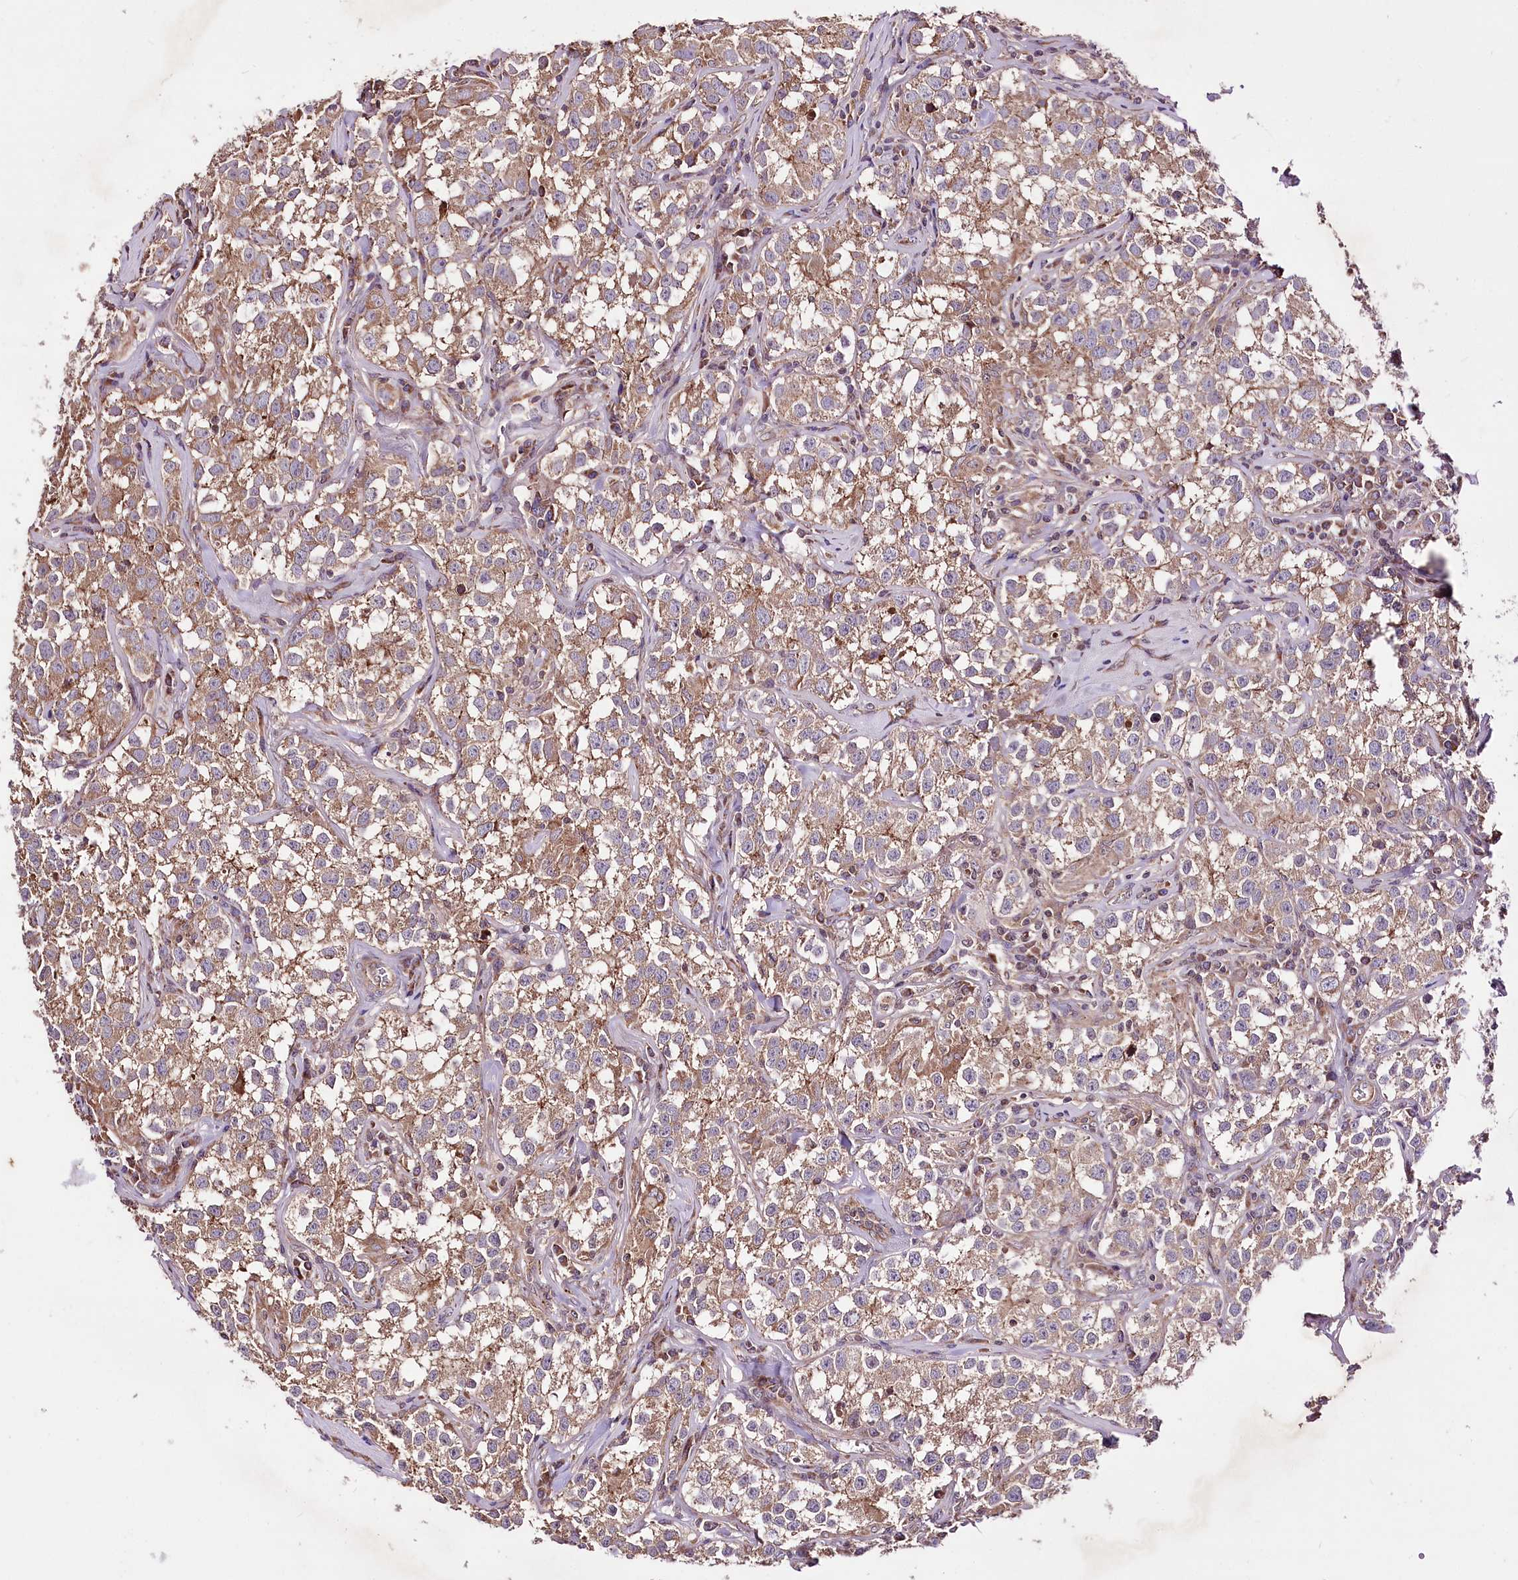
{"staining": {"intensity": "moderate", "quantity": ">75%", "location": "cytoplasmic/membranous"}, "tissue": "testis cancer", "cell_type": "Tumor cells", "image_type": "cancer", "snomed": [{"axis": "morphology", "description": "Seminoma, NOS"}, {"axis": "morphology", "description": "Carcinoma, Embryonal, NOS"}, {"axis": "topography", "description": "Testis"}], "caption": "Moderate cytoplasmic/membranous protein expression is present in about >75% of tumor cells in embryonal carcinoma (testis).", "gene": "WWC1", "patient": {"sex": "male", "age": 43}}